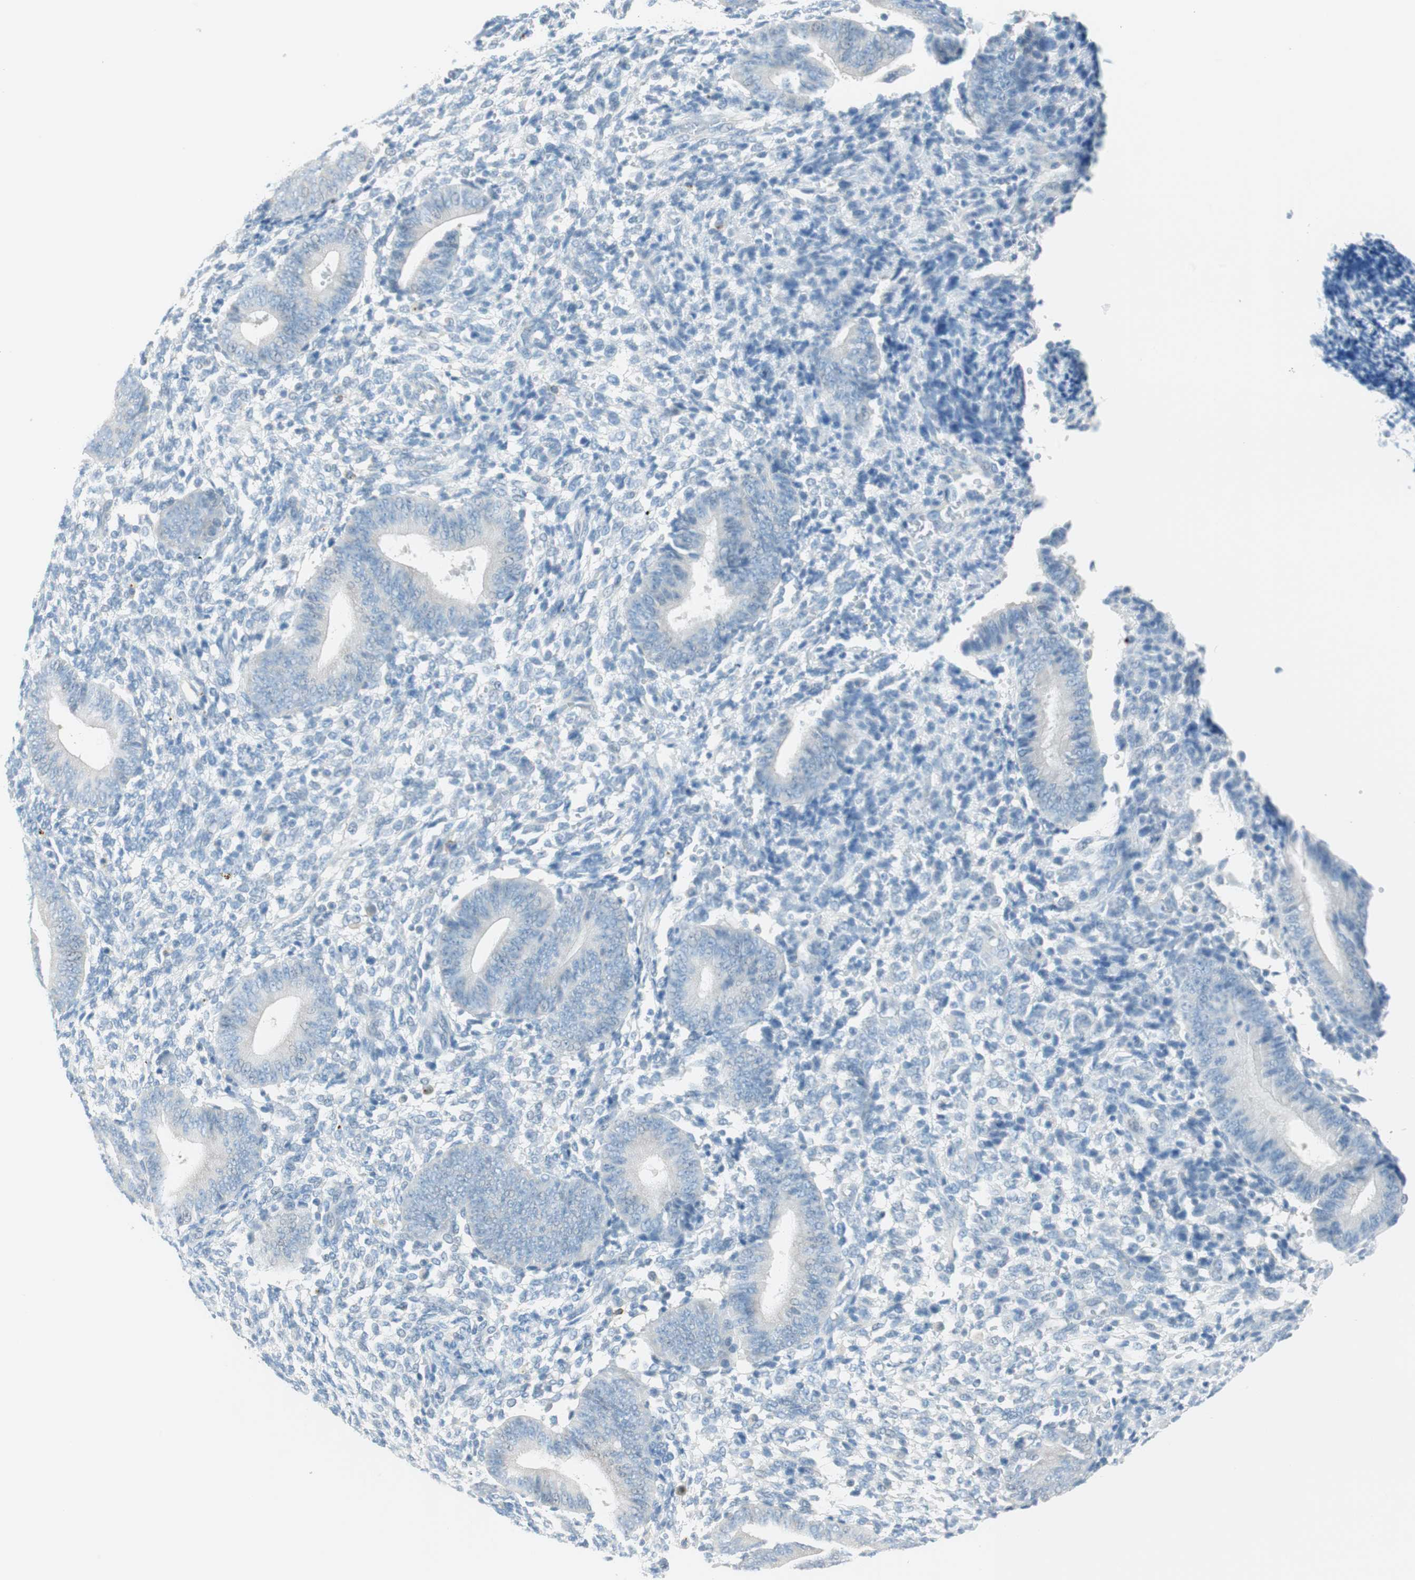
{"staining": {"intensity": "negative", "quantity": "none", "location": "none"}, "tissue": "endometrium", "cell_type": "Cells in endometrial stroma", "image_type": "normal", "snomed": [{"axis": "morphology", "description": "Normal tissue, NOS"}, {"axis": "topography", "description": "Uterus"}, {"axis": "topography", "description": "Endometrium"}], "caption": "Immunohistochemistry (IHC) of normal human endometrium demonstrates no staining in cells in endometrial stroma. Nuclei are stained in blue.", "gene": "TNFRSF13C", "patient": {"sex": "female", "age": 33}}